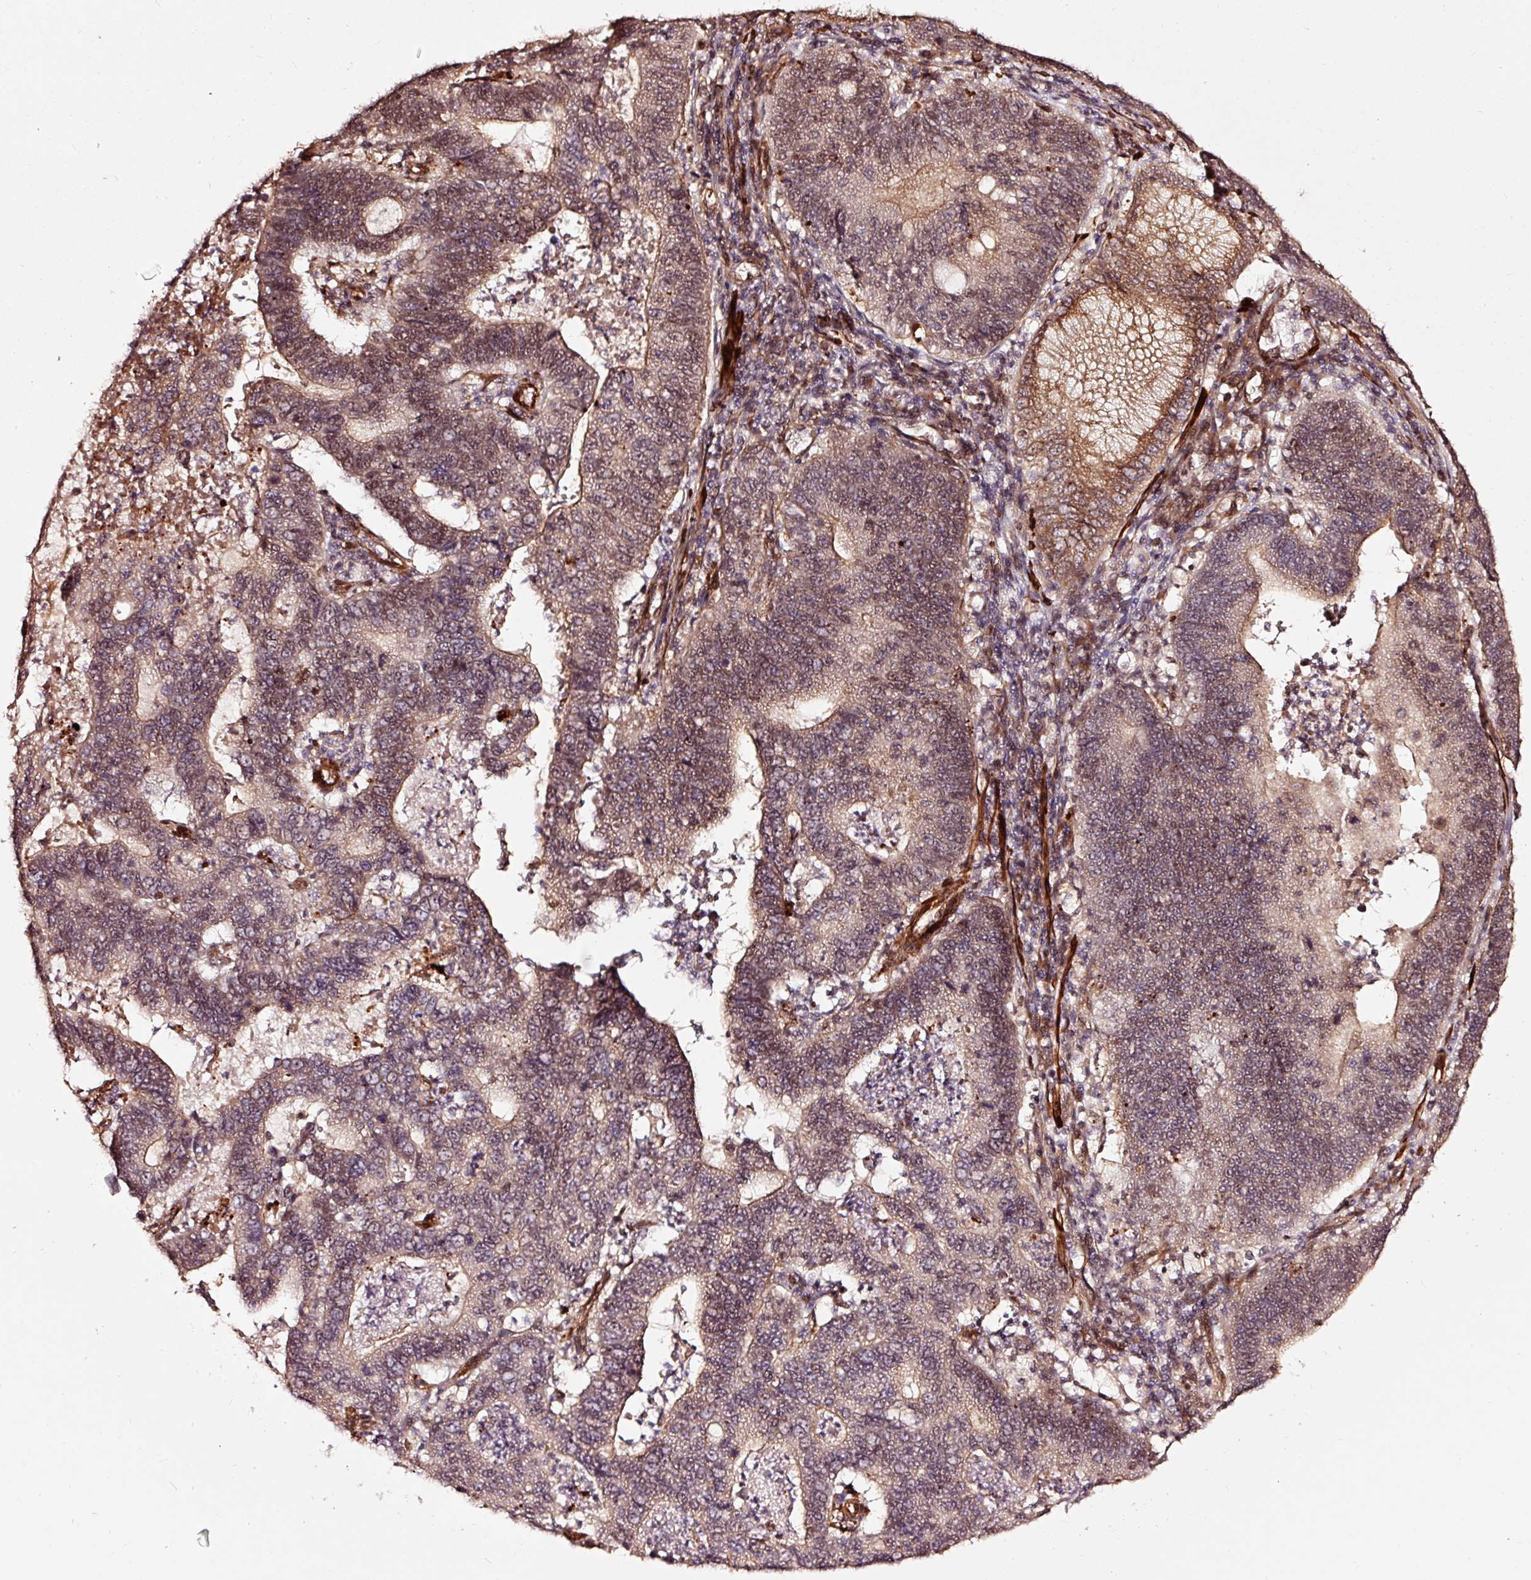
{"staining": {"intensity": "moderate", "quantity": "25%-75%", "location": "cytoplasmic/membranous,nuclear"}, "tissue": "stomach cancer", "cell_type": "Tumor cells", "image_type": "cancer", "snomed": [{"axis": "morphology", "description": "Adenocarcinoma, NOS"}, {"axis": "topography", "description": "Stomach"}], "caption": "Immunohistochemistry photomicrograph of human stomach adenocarcinoma stained for a protein (brown), which shows medium levels of moderate cytoplasmic/membranous and nuclear positivity in about 25%-75% of tumor cells.", "gene": "TPM1", "patient": {"sex": "male", "age": 59}}